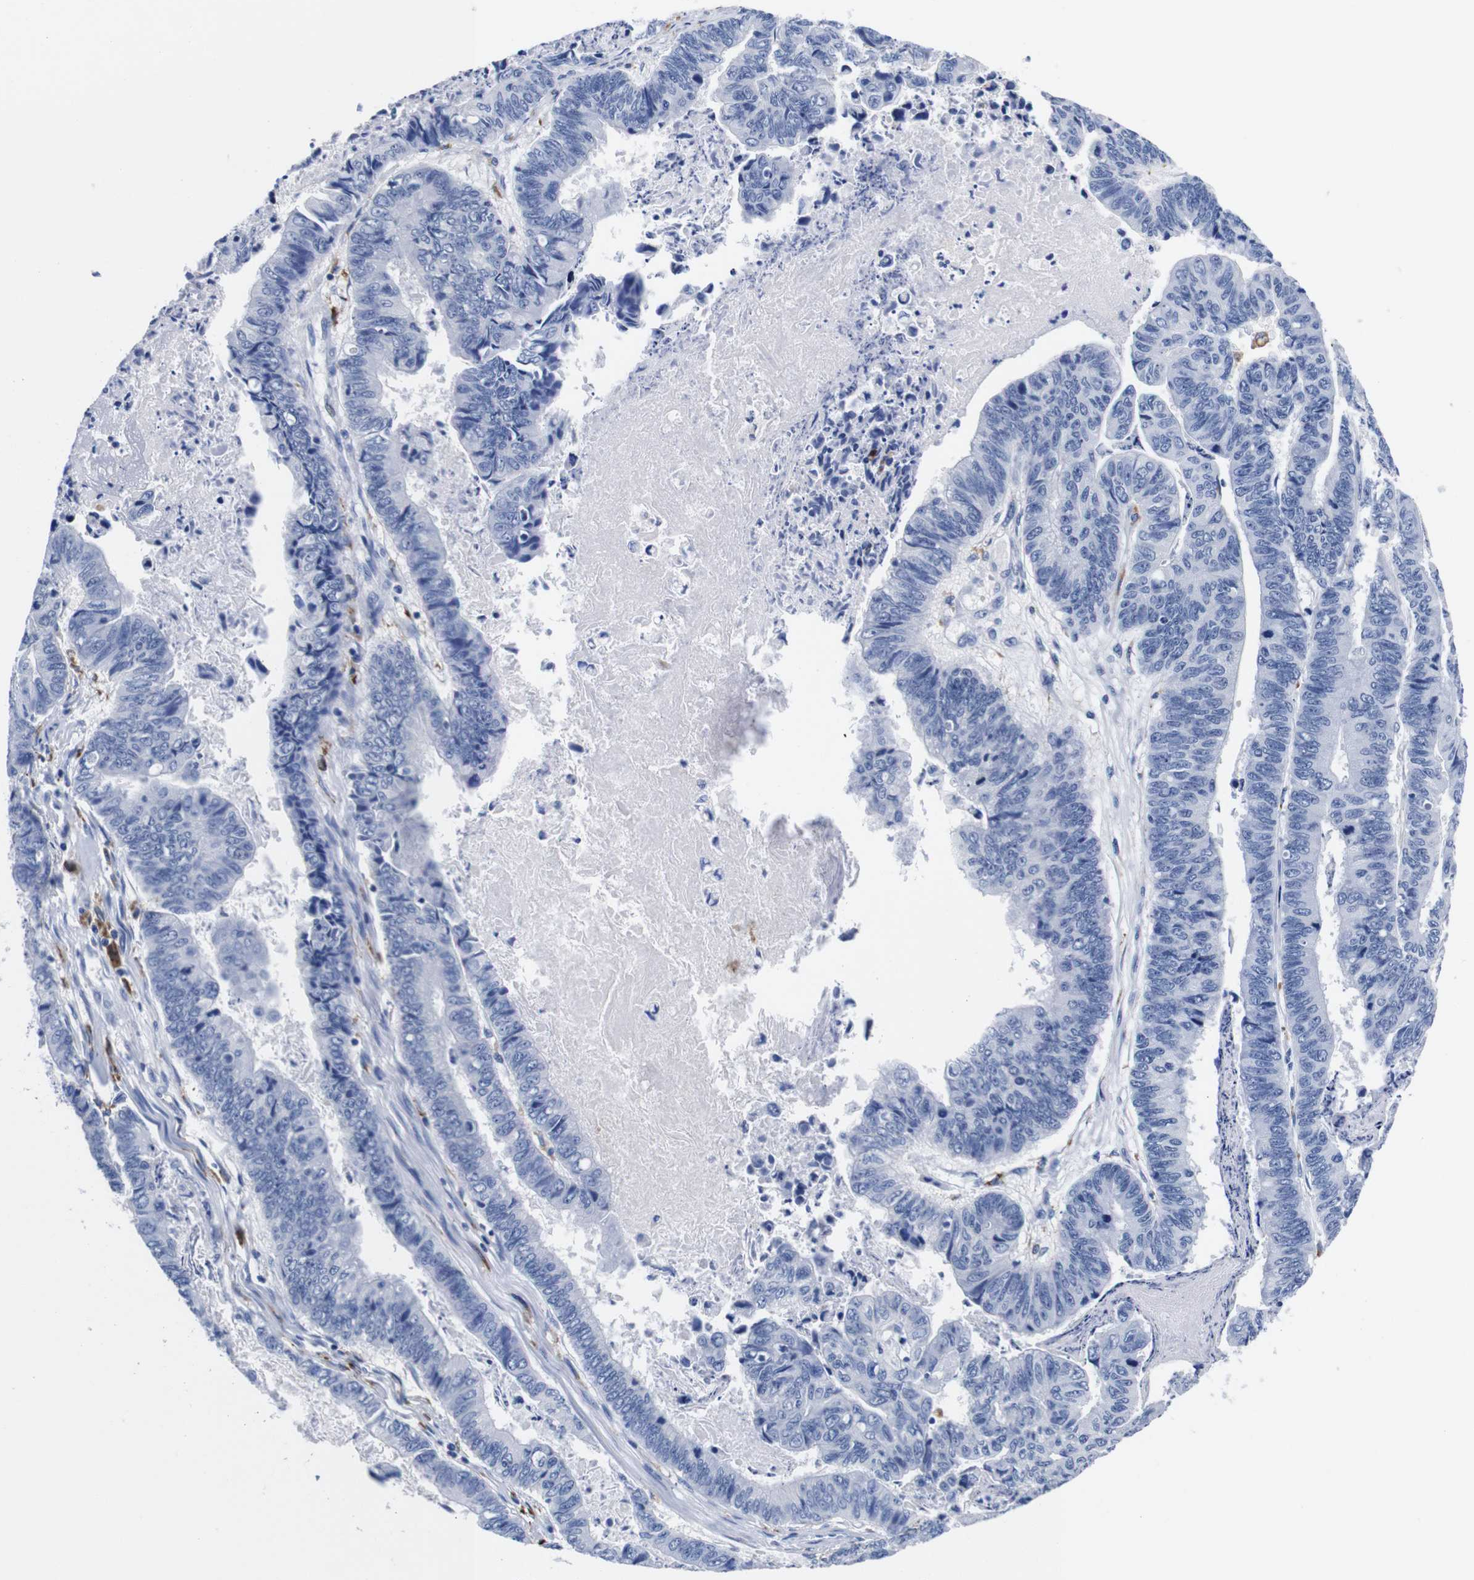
{"staining": {"intensity": "negative", "quantity": "none", "location": "none"}, "tissue": "stomach cancer", "cell_type": "Tumor cells", "image_type": "cancer", "snomed": [{"axis": "morphology", "description": "Adenocarcinoma, NOS"}, {"axis": "topography", "description": "Stomach, lower"}], "caption": "Immunohistochemistry (IHC) micrograph of human stomach adenocarcinoma stained for a protein (brown), which displays no positivity in tumor cells.", "gene": "HLA-DMB", "patient": {"sex": "male", "age": 77}}